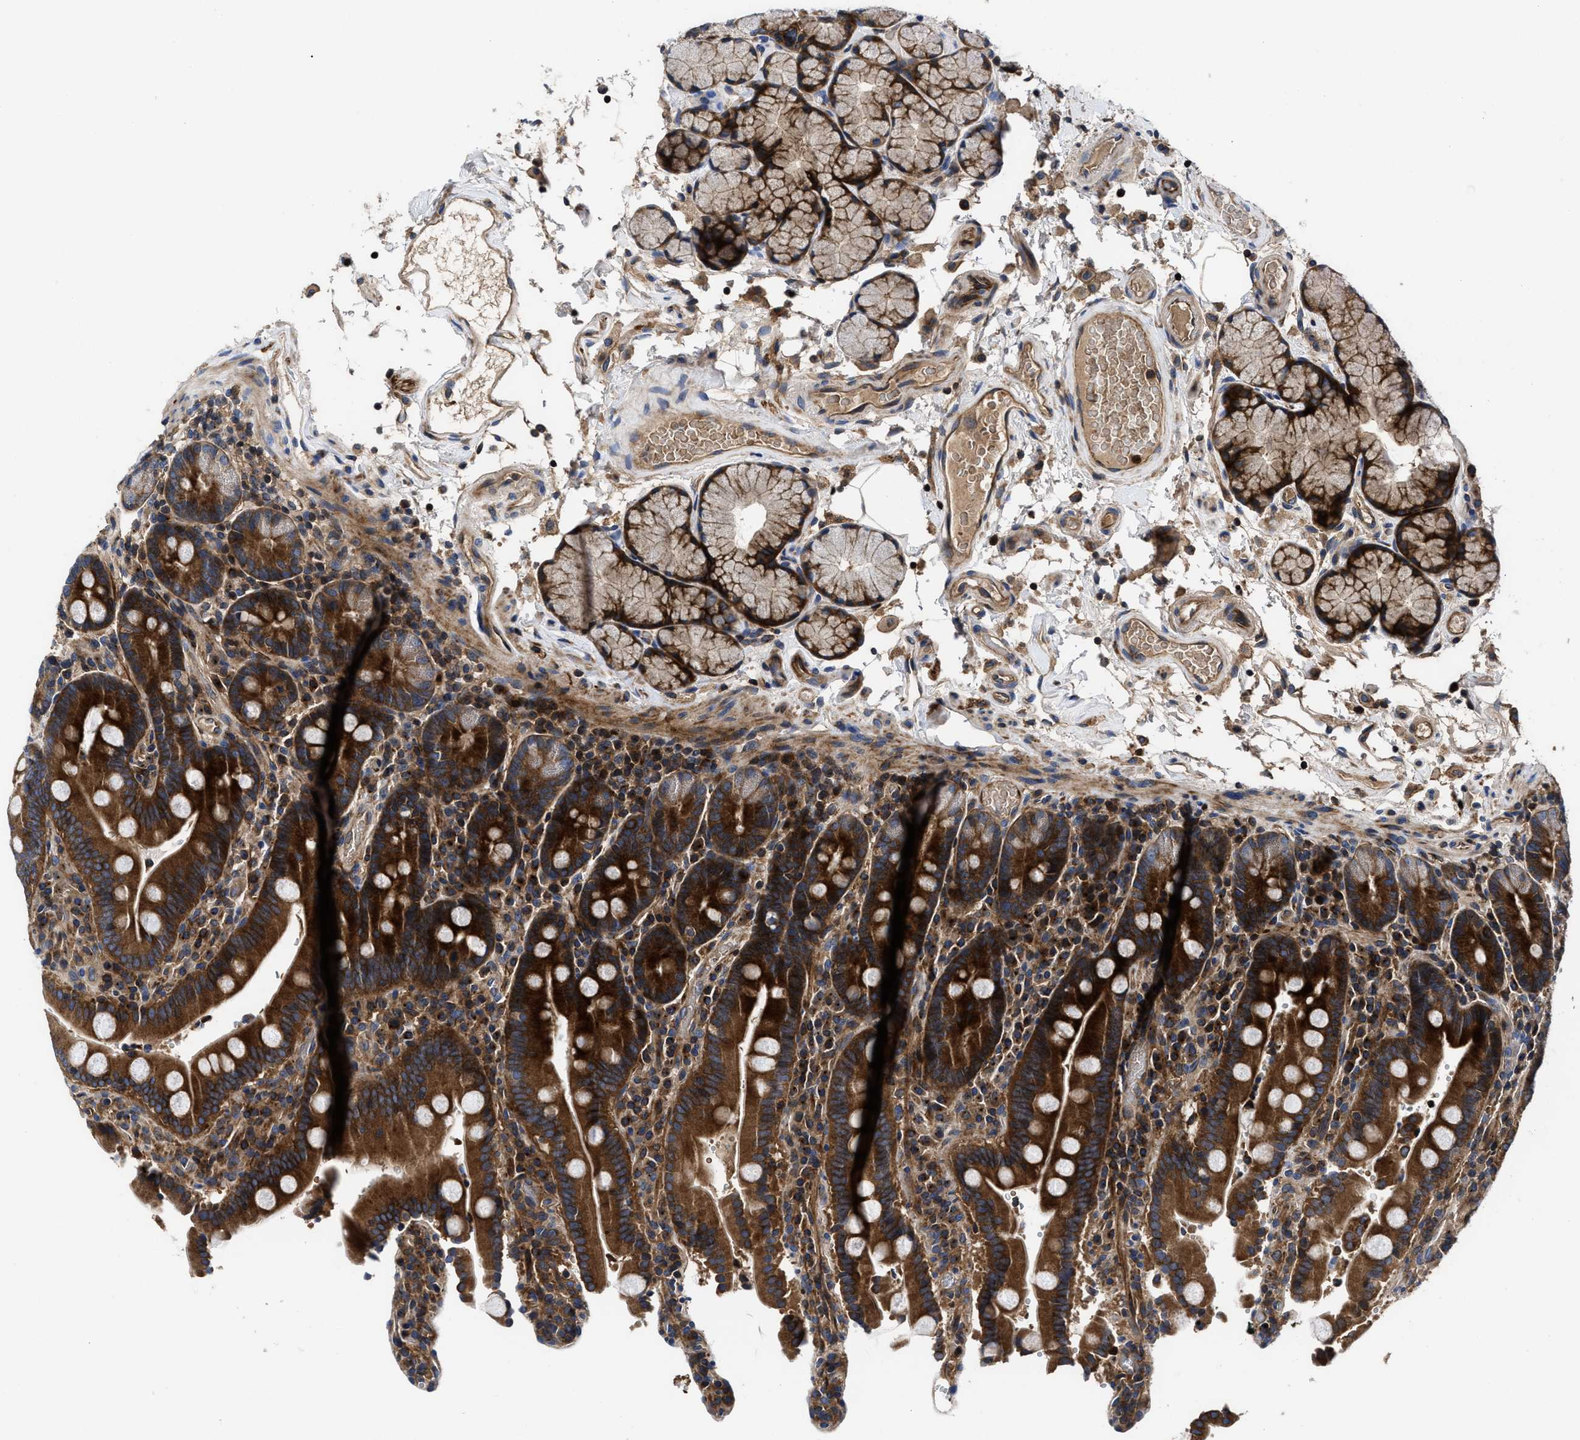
{"staining": {"intensity": "strong", "quantity": ">75%", "location": "cytoplasmic/membranous"}, "tissue": "duodenum", "cell_type": "Glandular cells", "image_type": "normal", "snomed": [{"axis": "morphology", "description": "Normal tissue, NOS"}, {"axis": "topography", "description": "Small intestine, NOS"}], "caption": "Immunohistochemical staining of unremarkable human duodenum displays >75% levels of strong cytoplasmic/membranous protein staining in approximately >75% of glandular cells. The staining is performed using DAB brown chromogen to label protein expression. The nuclei are counter-stained blue using hematoxylin.", "gene": "YBEY", "patient": {"sex": "female", "age": 71}}